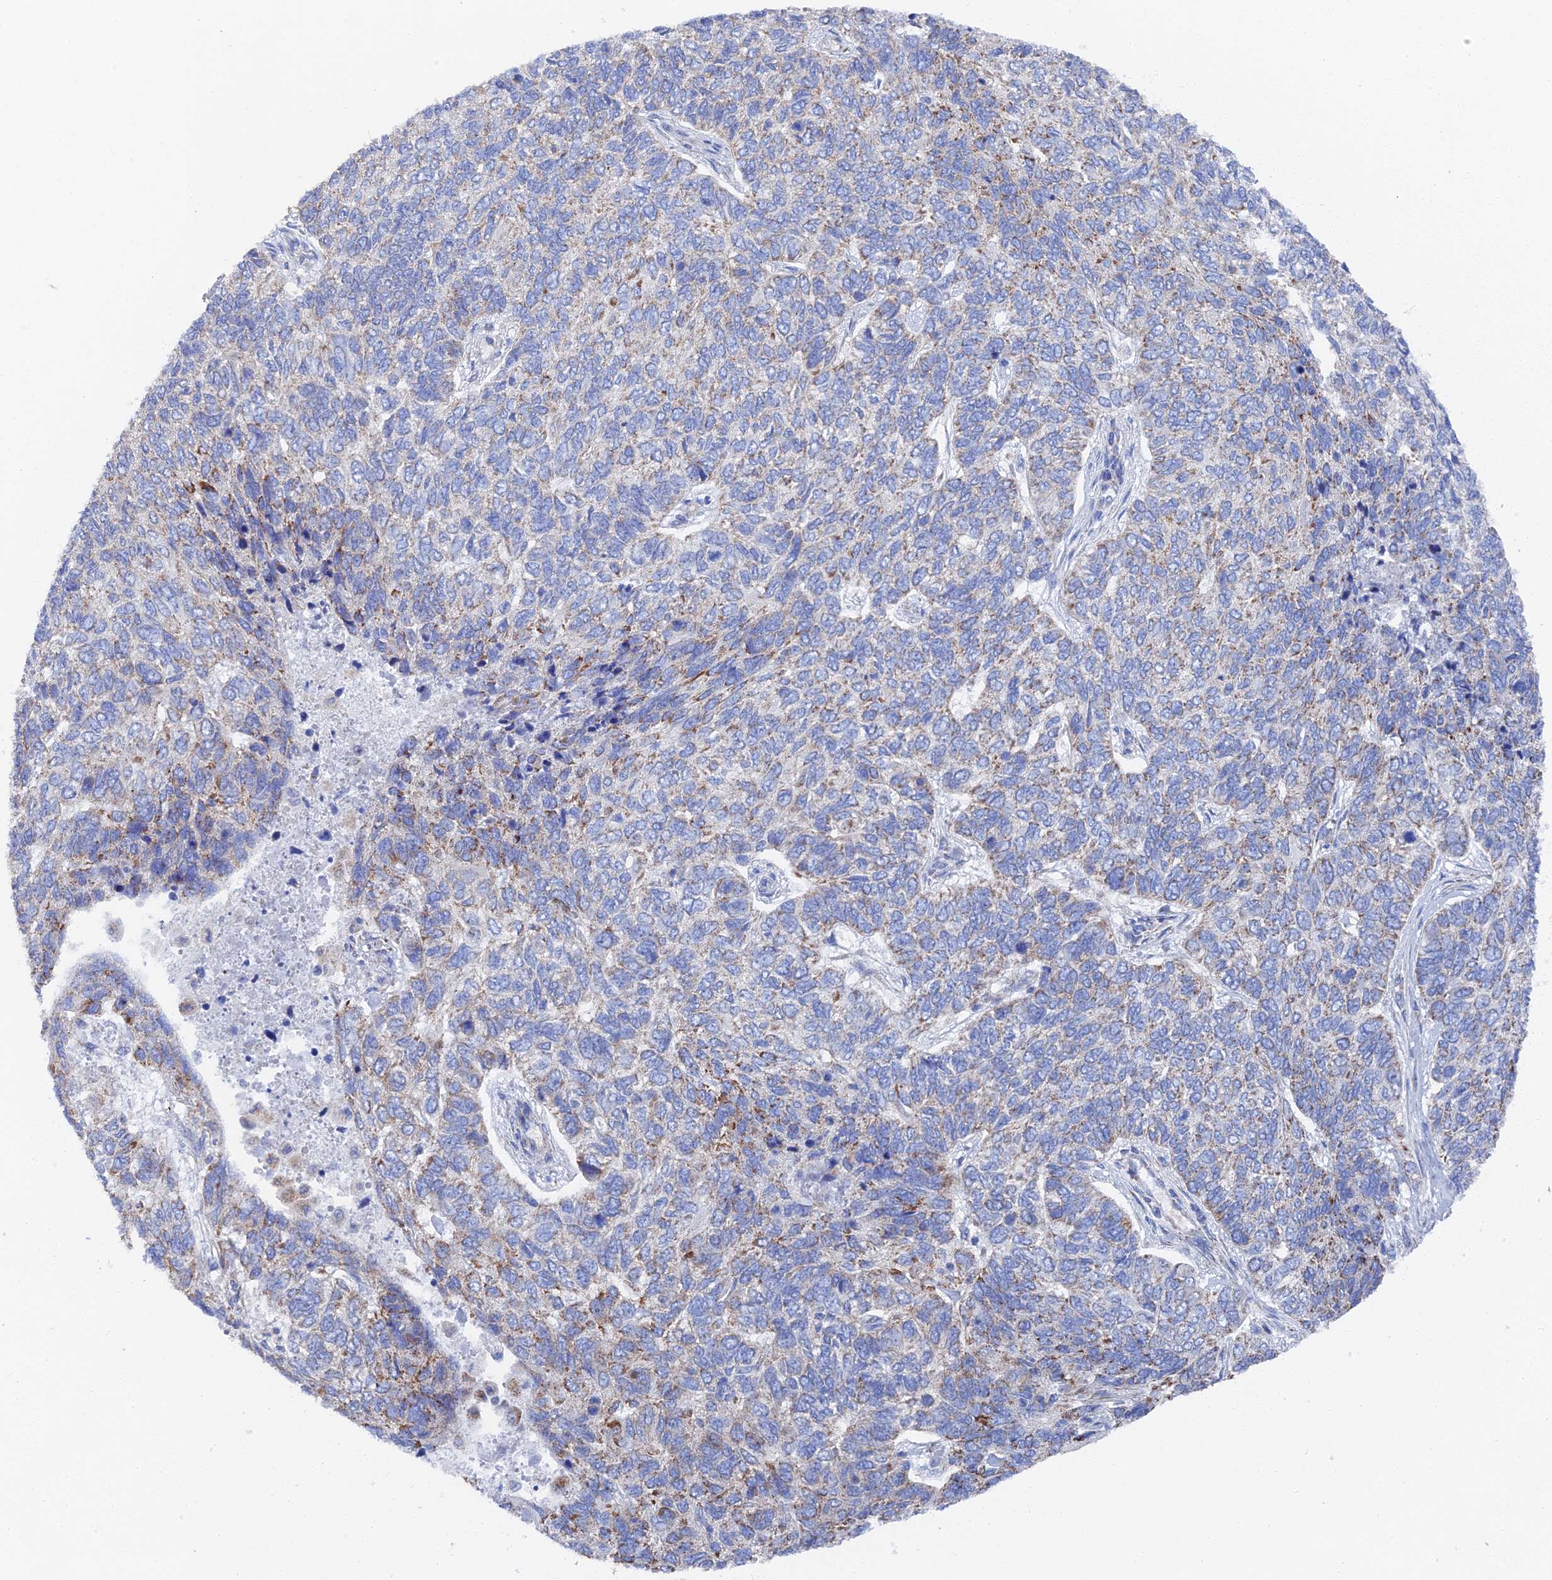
{"staining": {"intensity": "moderate", "quantity": "25%-75%", "location": "cytoplasmic/membranous"}, "tissue": "skin cancer", "cell_type": "Tumor cells", "image_type": "cancer", "snomed": [{"axis": "morphology", "description": "Basal cell carcinoma"}, {"axis": "topography", "description": "Skin"}], "caption": "Skin cancer (basal cell carcinoma) tissue shows moderate cytoplasmic/membranous expression in about 25%-75% of tumor cells The staining was performed using DAB (3,3'-diaminobenzidine), with brown indicating positive protein expression. Nuclei are stained blue with hematoxylin.", "gene": "IFT80", "patient": {"sex": "female", "age": 65}}